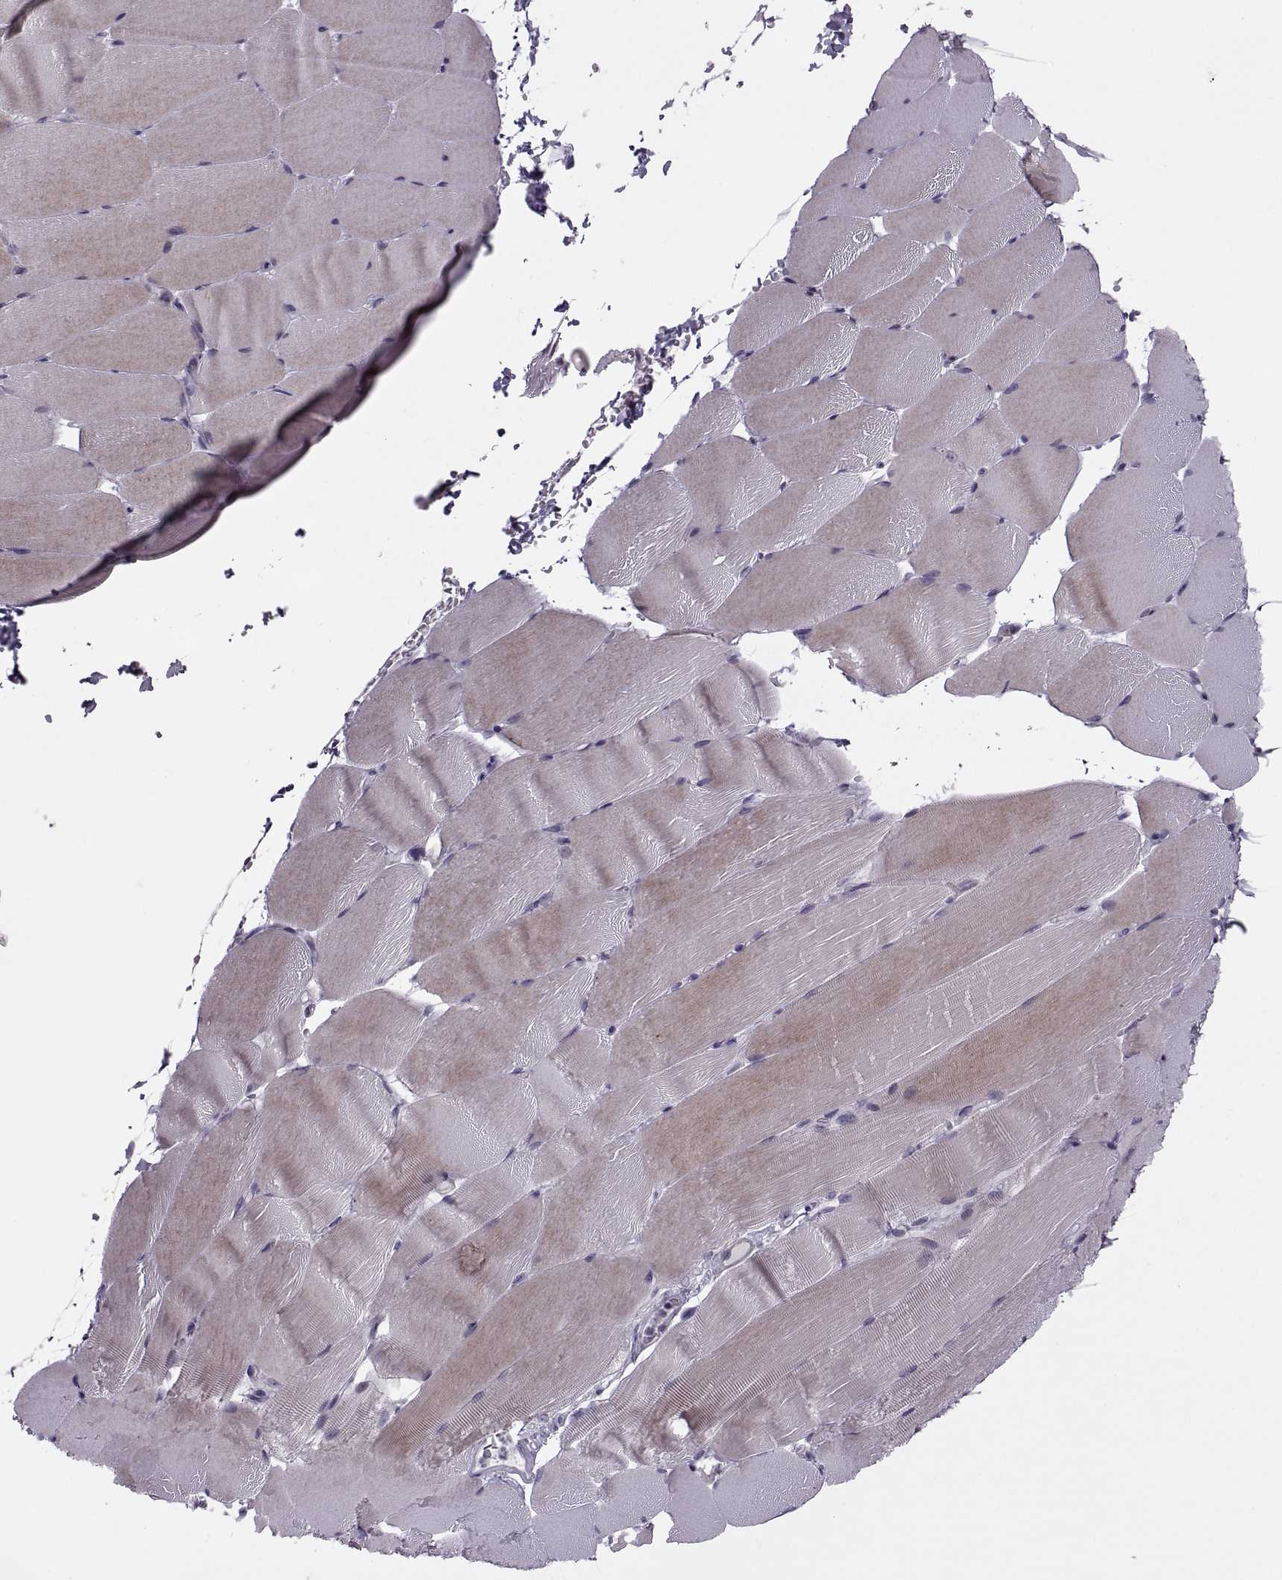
{"staining": {"intensity": "negative", "quantity": "none", "location": "none"}, "tissue": "skeletal muscle", "cell_type": "Myocytes", "image_type": "normal", "snomed": [{"axis": "morphology", "description": "Normal tissue, NOS"}, {"axis": "topography", "description": "Skeletal muscle"}], "caption": "Human skeletal muscle stained for a protein using IHC reveals no expression in myocytes.", "gene": "RIPK4", "patient": {"sex": "female", "age": 37}}